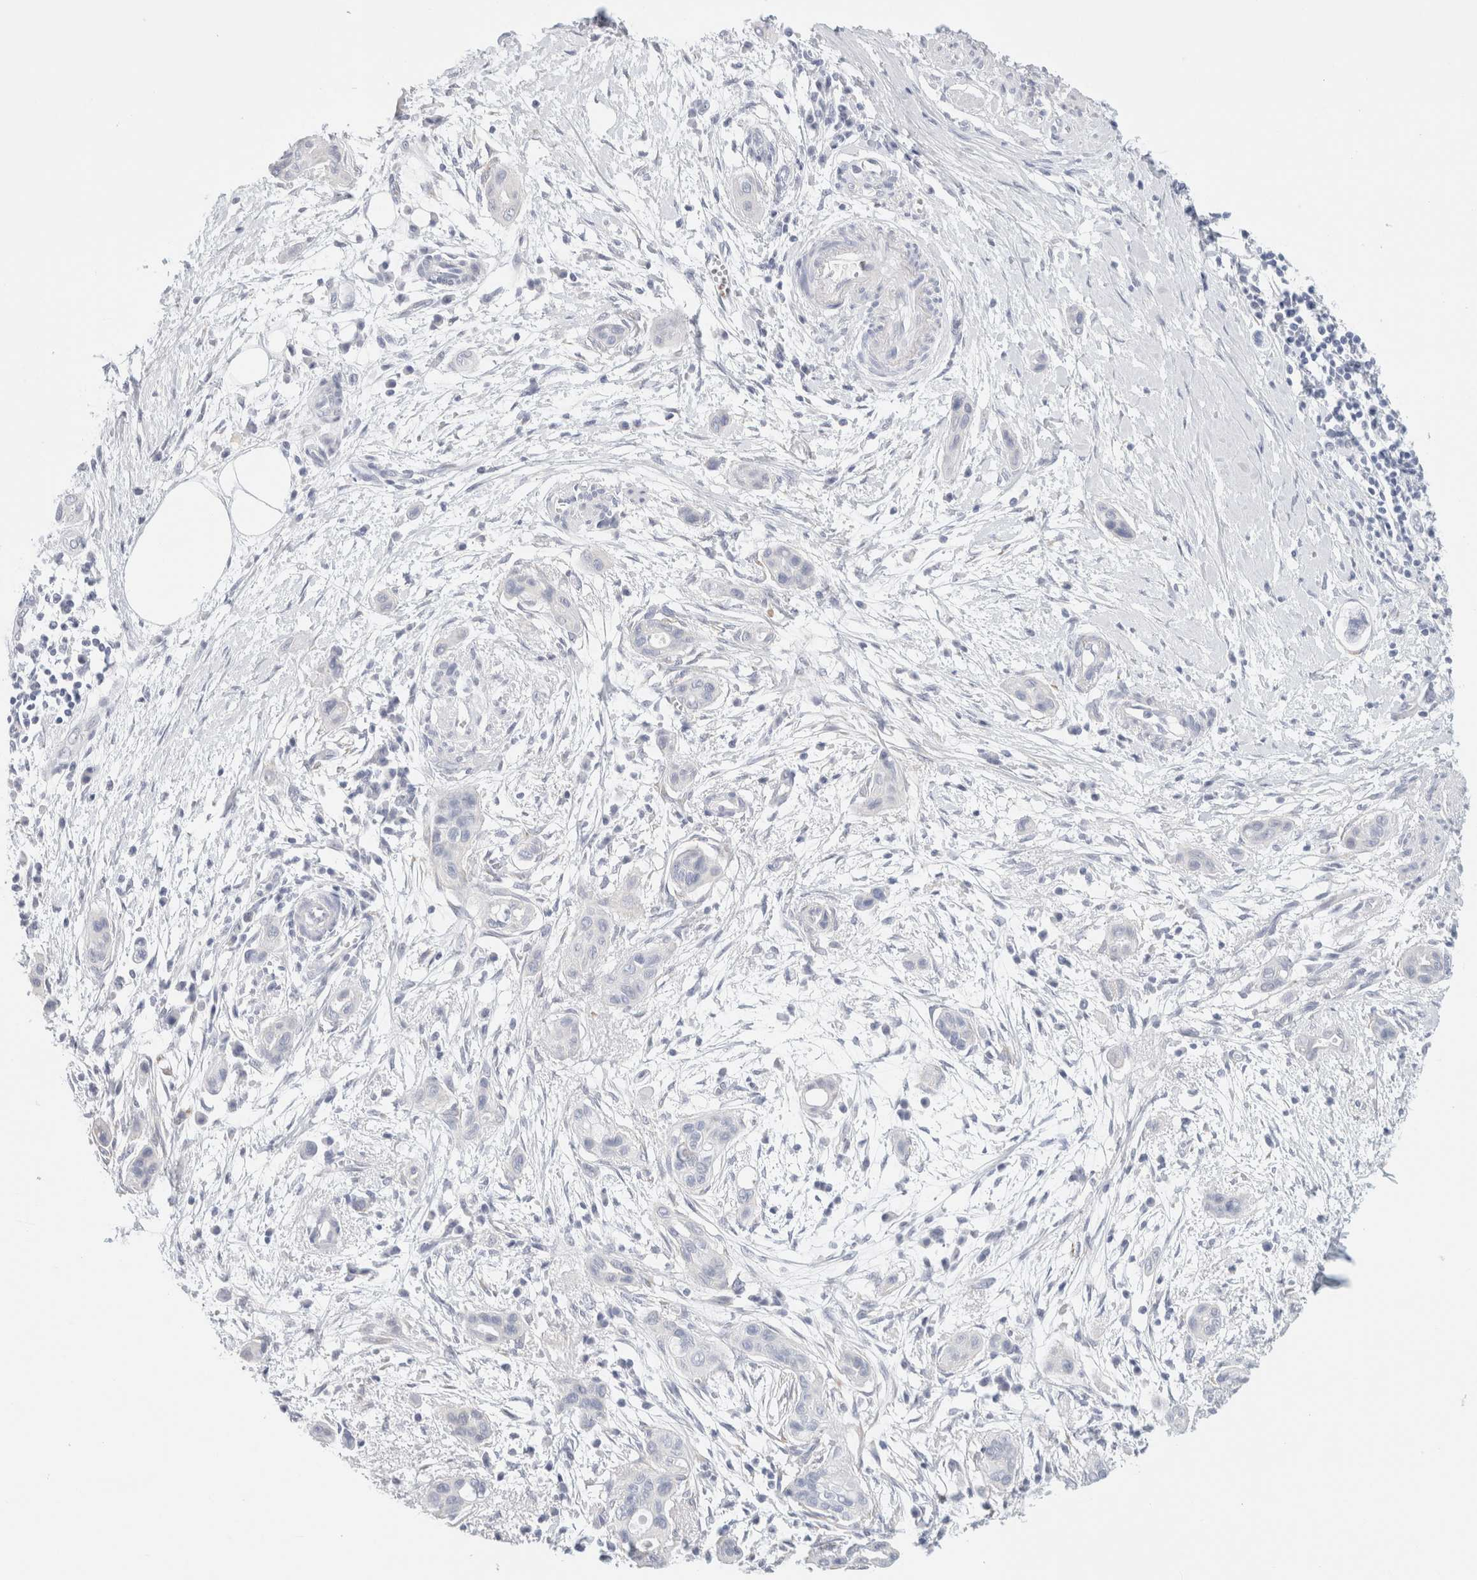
{"staining": {"intensity": "negative", "quantity": "none", "location": "none"}, "tissue": "pancreatic cancer", "cell_type": "Tumor cells", "image_type": "cancer", "snomed": [{"axis": "morphology", "description": "Adenocarcinoma, NOS"}, {"axis": "topography", "description": "Pancreas"}], "caption": "Tumor cells show no significant positivity in adenocarcinoma (pancreatic).", "gene": "RTN4", "patient": {"sex": "male", "age": 59}}